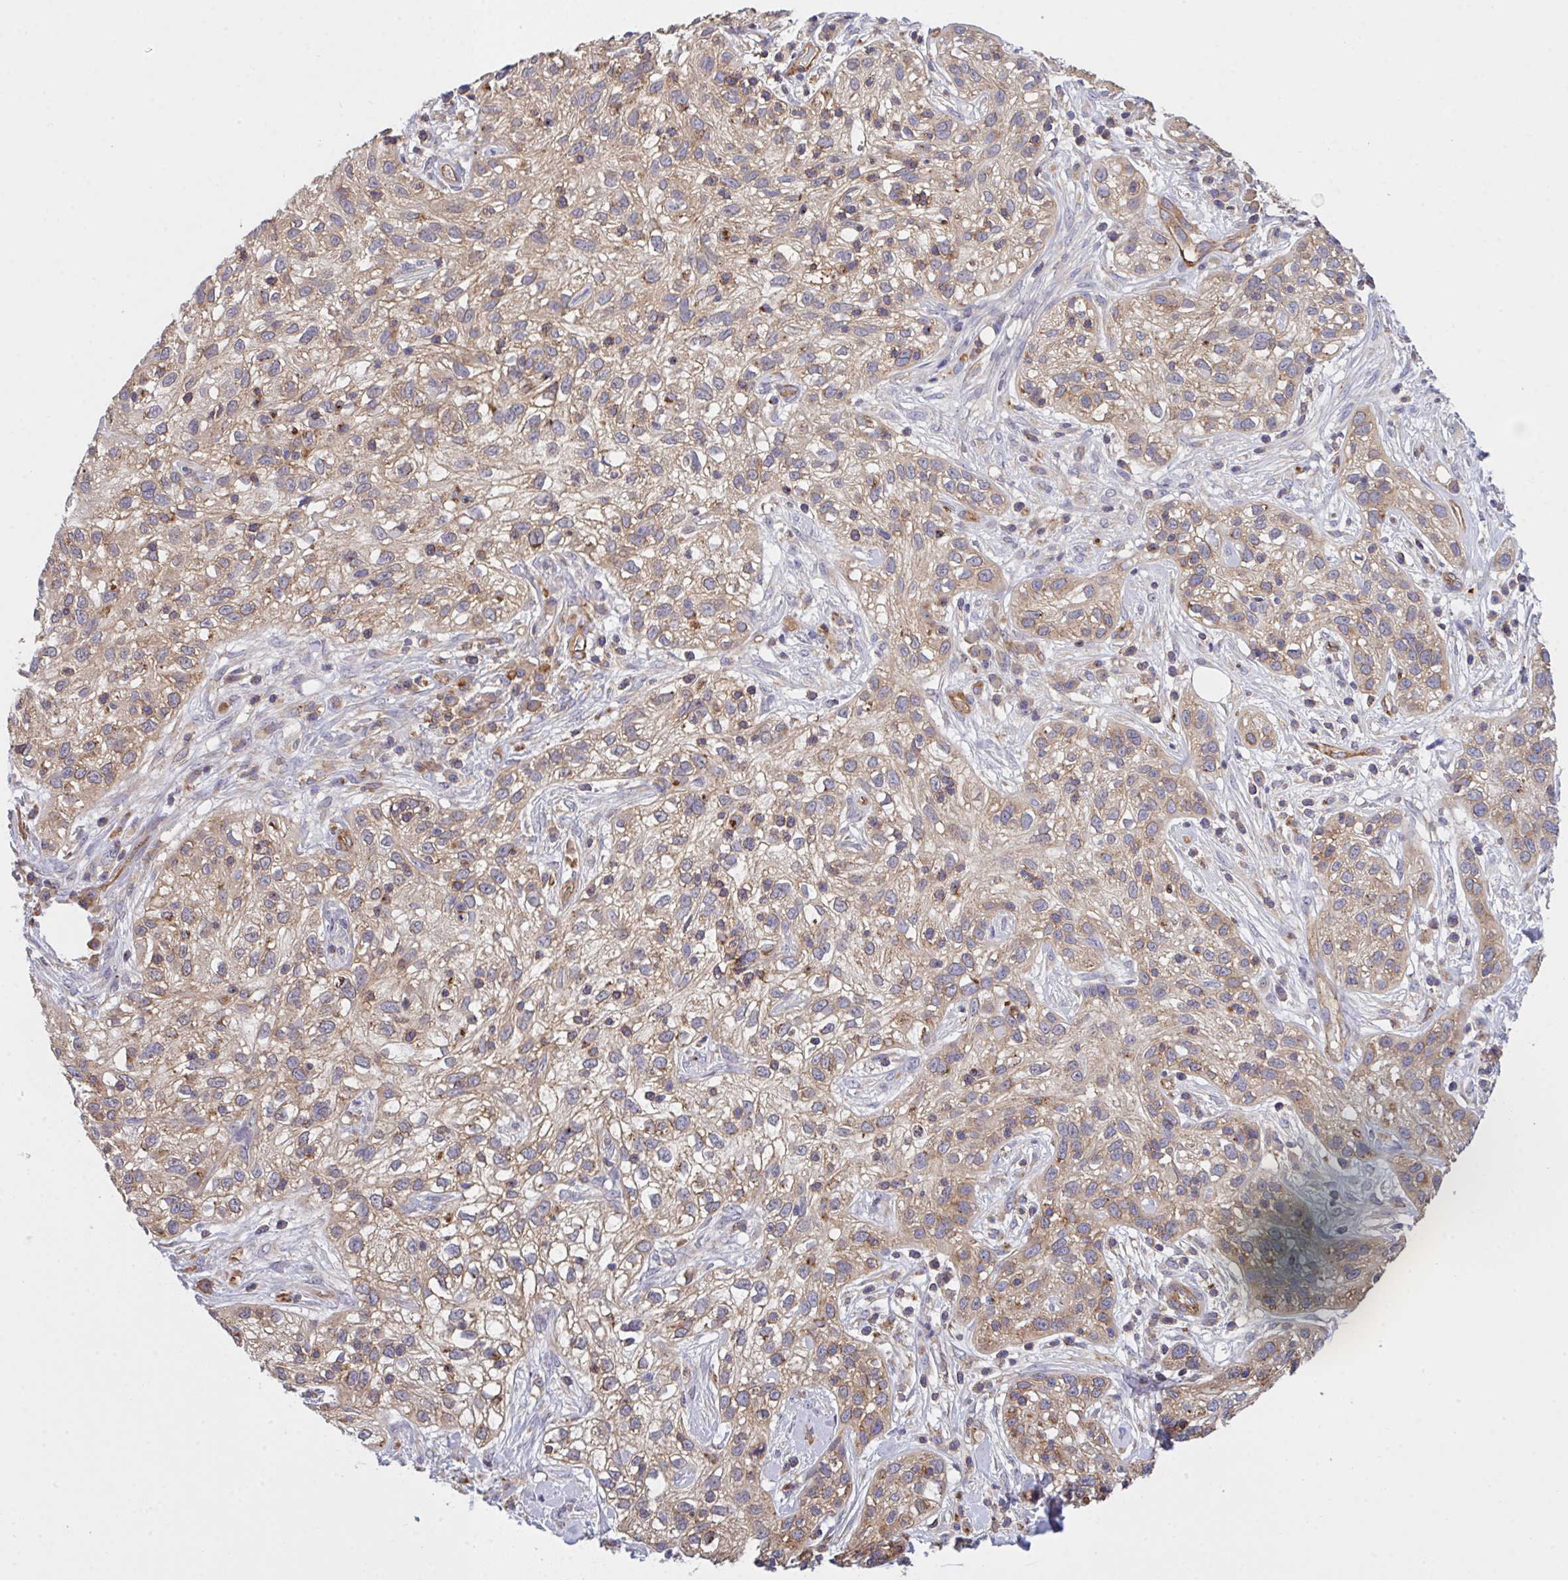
{"staining": {"intensity": "weak", "quantity": "25%-75%", "location": "cytoplasmic/membranous"}, "tissue": "skin cancer", "cell_type": "Tumor cells", "image_type": "cancer", "snomed": [{"axis": "morphology", "description": "Squamous cell carcinoma, NOS"}, {"axis": "topography", "description": "Skin"}], "caption": "IHC (DAB) staining of skin squamous cell carcinoma displays weak cytoplasmic/membranous protein positivity in approximately 25%-75% of tumor cells.", "gene": "C4orf36", "patient": {"sex": "male", "age": 82}}